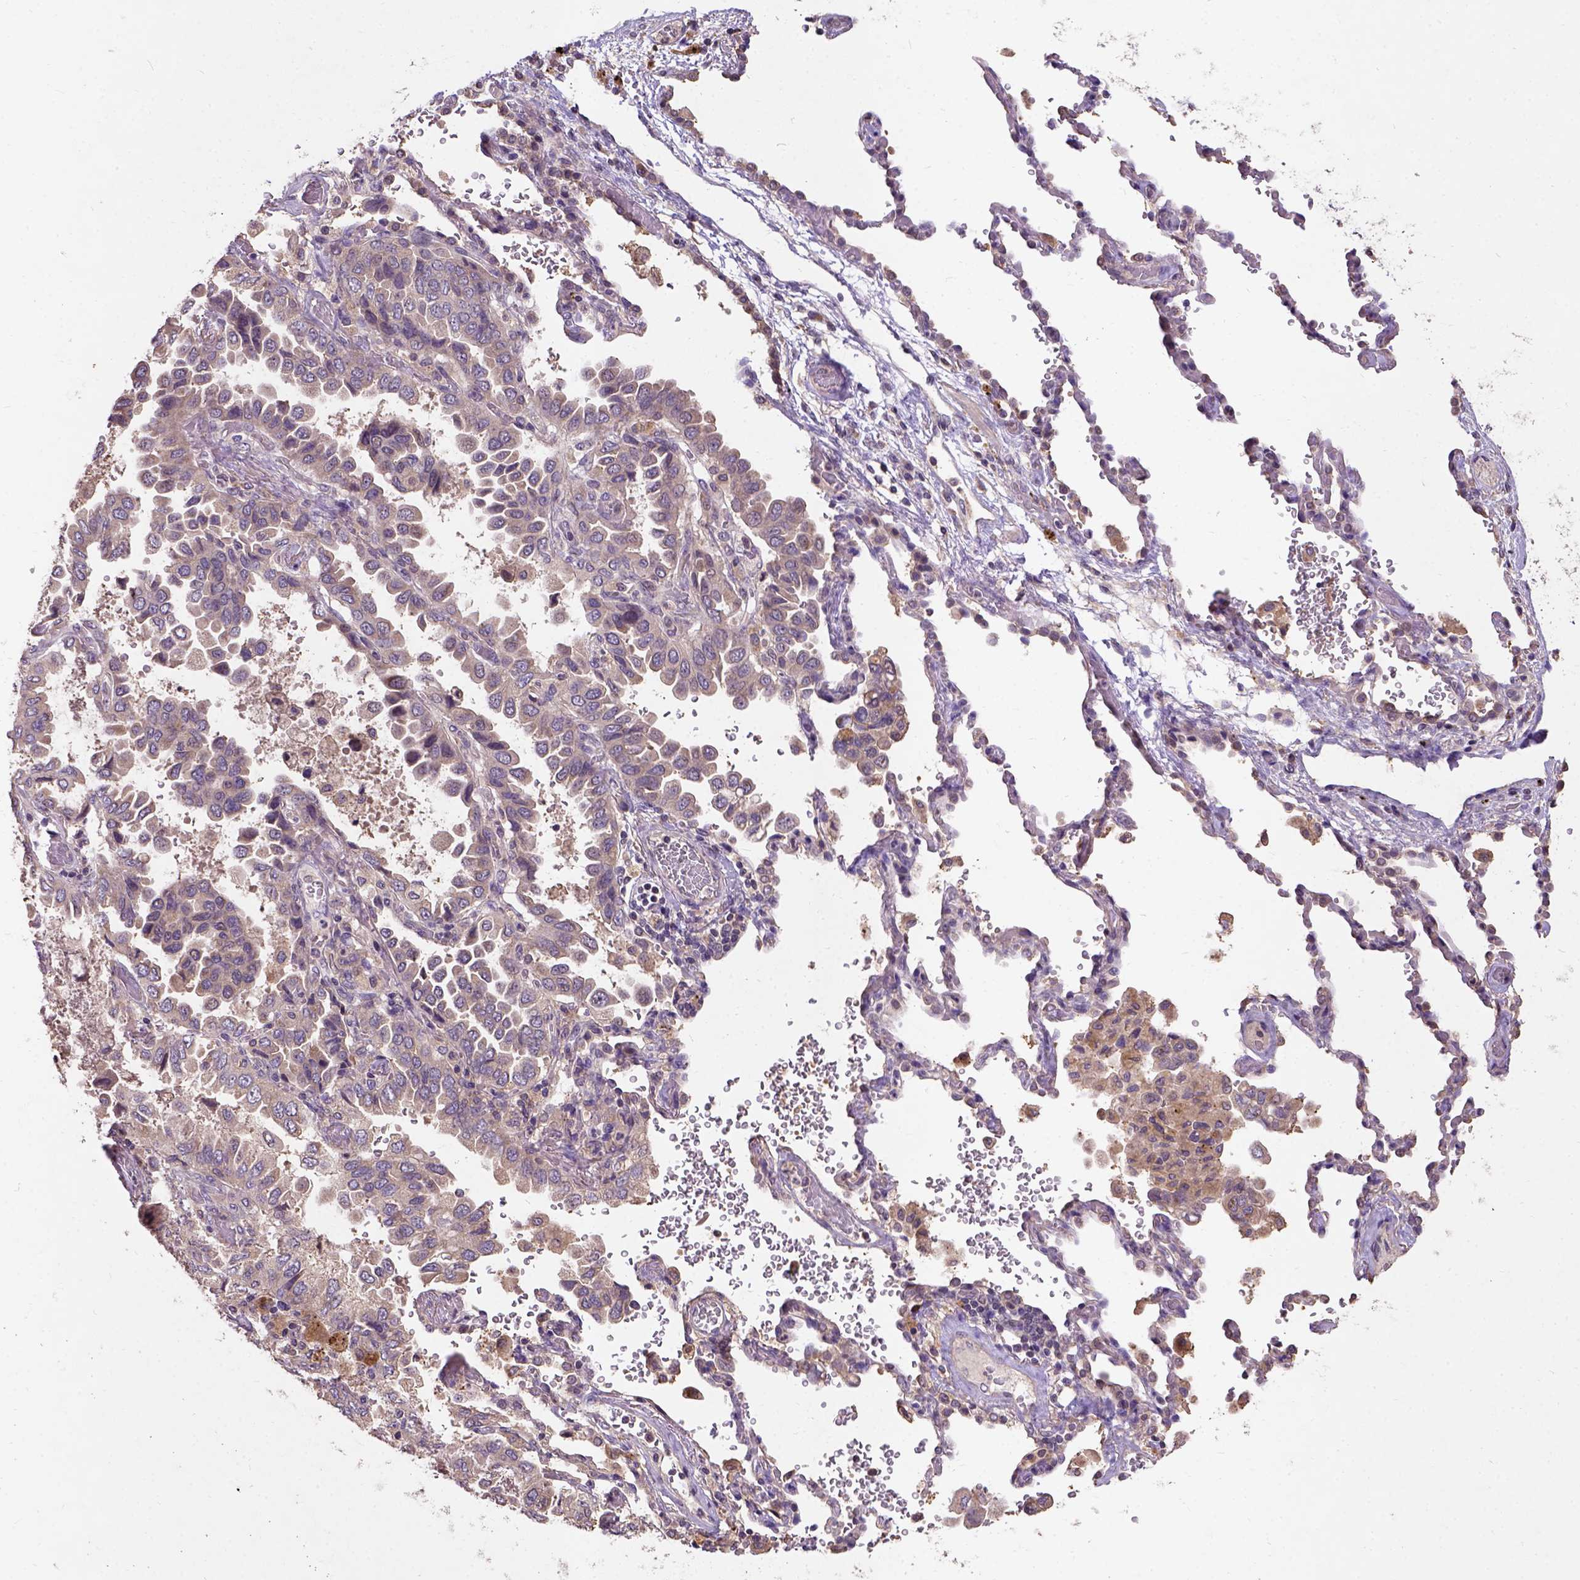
{"staining": {"intensity": "moderate", "quantity": "<25%", "location": "cytoplasmic/membranous"}, "tissue": "lung cancer", "cell_type": "Tumor cells", "image_type": "cancer", "snomed": [{"axis": "morphology", "description": "Aneuploidy"}, {"axis": "morphology", "description": "Adenocarcinoma, NOS"}, {"axis": "morphology", "description": "Adenocarcinoma, metastatic, NOS"}, {"axis": "topography", "description": "Lymph node"}, {"axis": "topography", "description": "Lung"}], "caption": "The photomicrograph displays a brown stain indicating the presence of a protein in the cytoplasmic/membranous of tumor cells in lung metastatic adenocarcinoma. (Stains: DAB in brown, nuclei in blue, Microscopy: brightfield microscopy at high magnification).", "gene": "KBTBD8", "patient": {"sex": "female", "age": 48}}